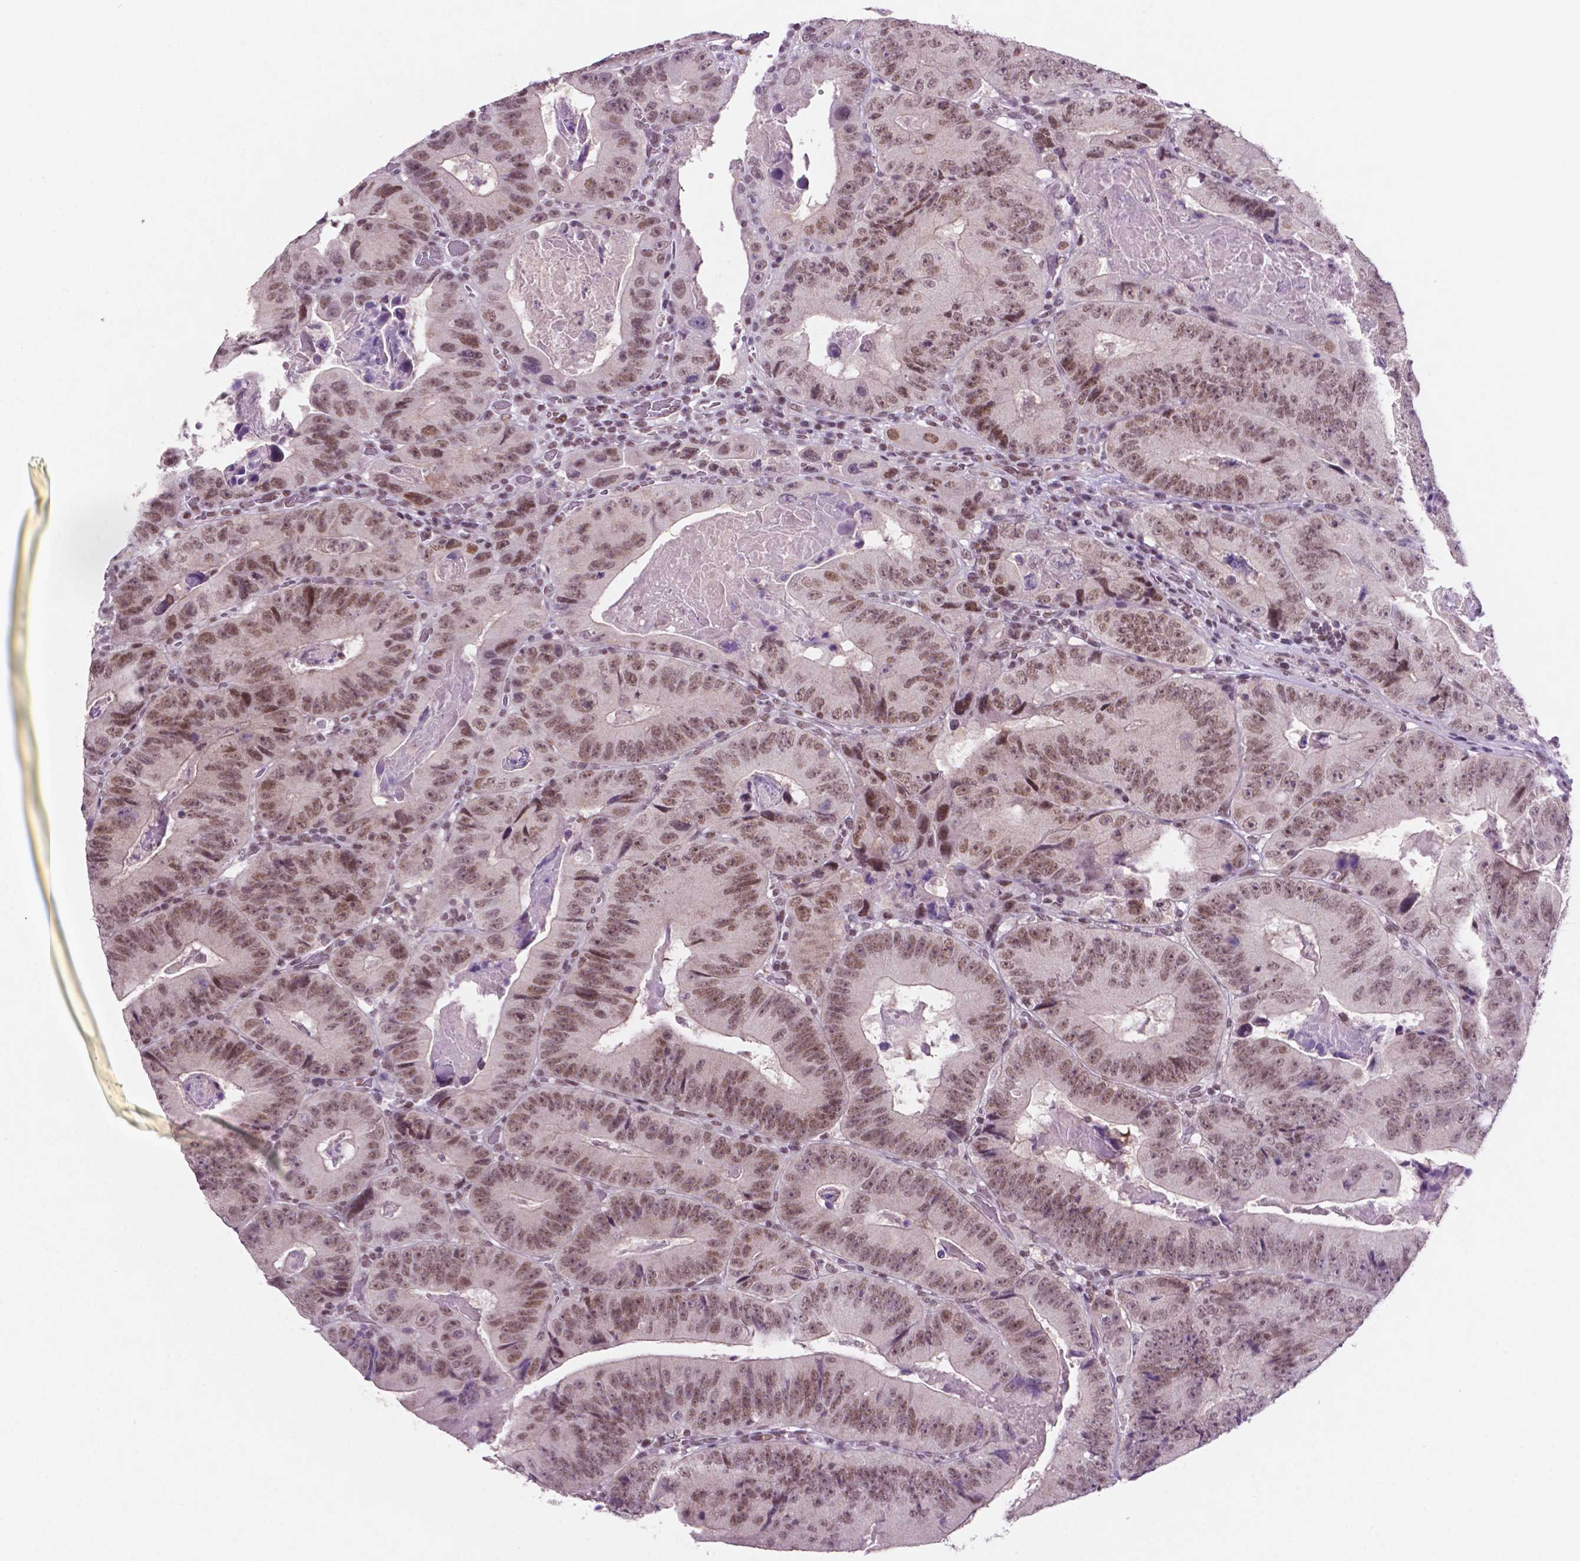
{"staining": {"intensity": "moderate", "quantity": ">75%", "location": "nuclear"}, "tissue": "colorectal cancer", "cell_type": "Tumor cells", "image_type": "cancer", "snomed": [{"axis": "morphology", "description": "Adenocarcinoma, NOS"}, {"axis": "topography", "description": "Colon"}], "caption": "IHC staining of colorectal cancer, which reveals medium levels of moderate nuclear expression in approximately >75% of tumor cells indicating moderate nuclear protein staining. The staining was performed using DAB (3,3'-diaminobenzidine) (brown) for protein detection and nuclei were counterstained in hematoxylin (blue).", "gene": "NCOR1", "patient": {"sex": "female", "age": 86}}